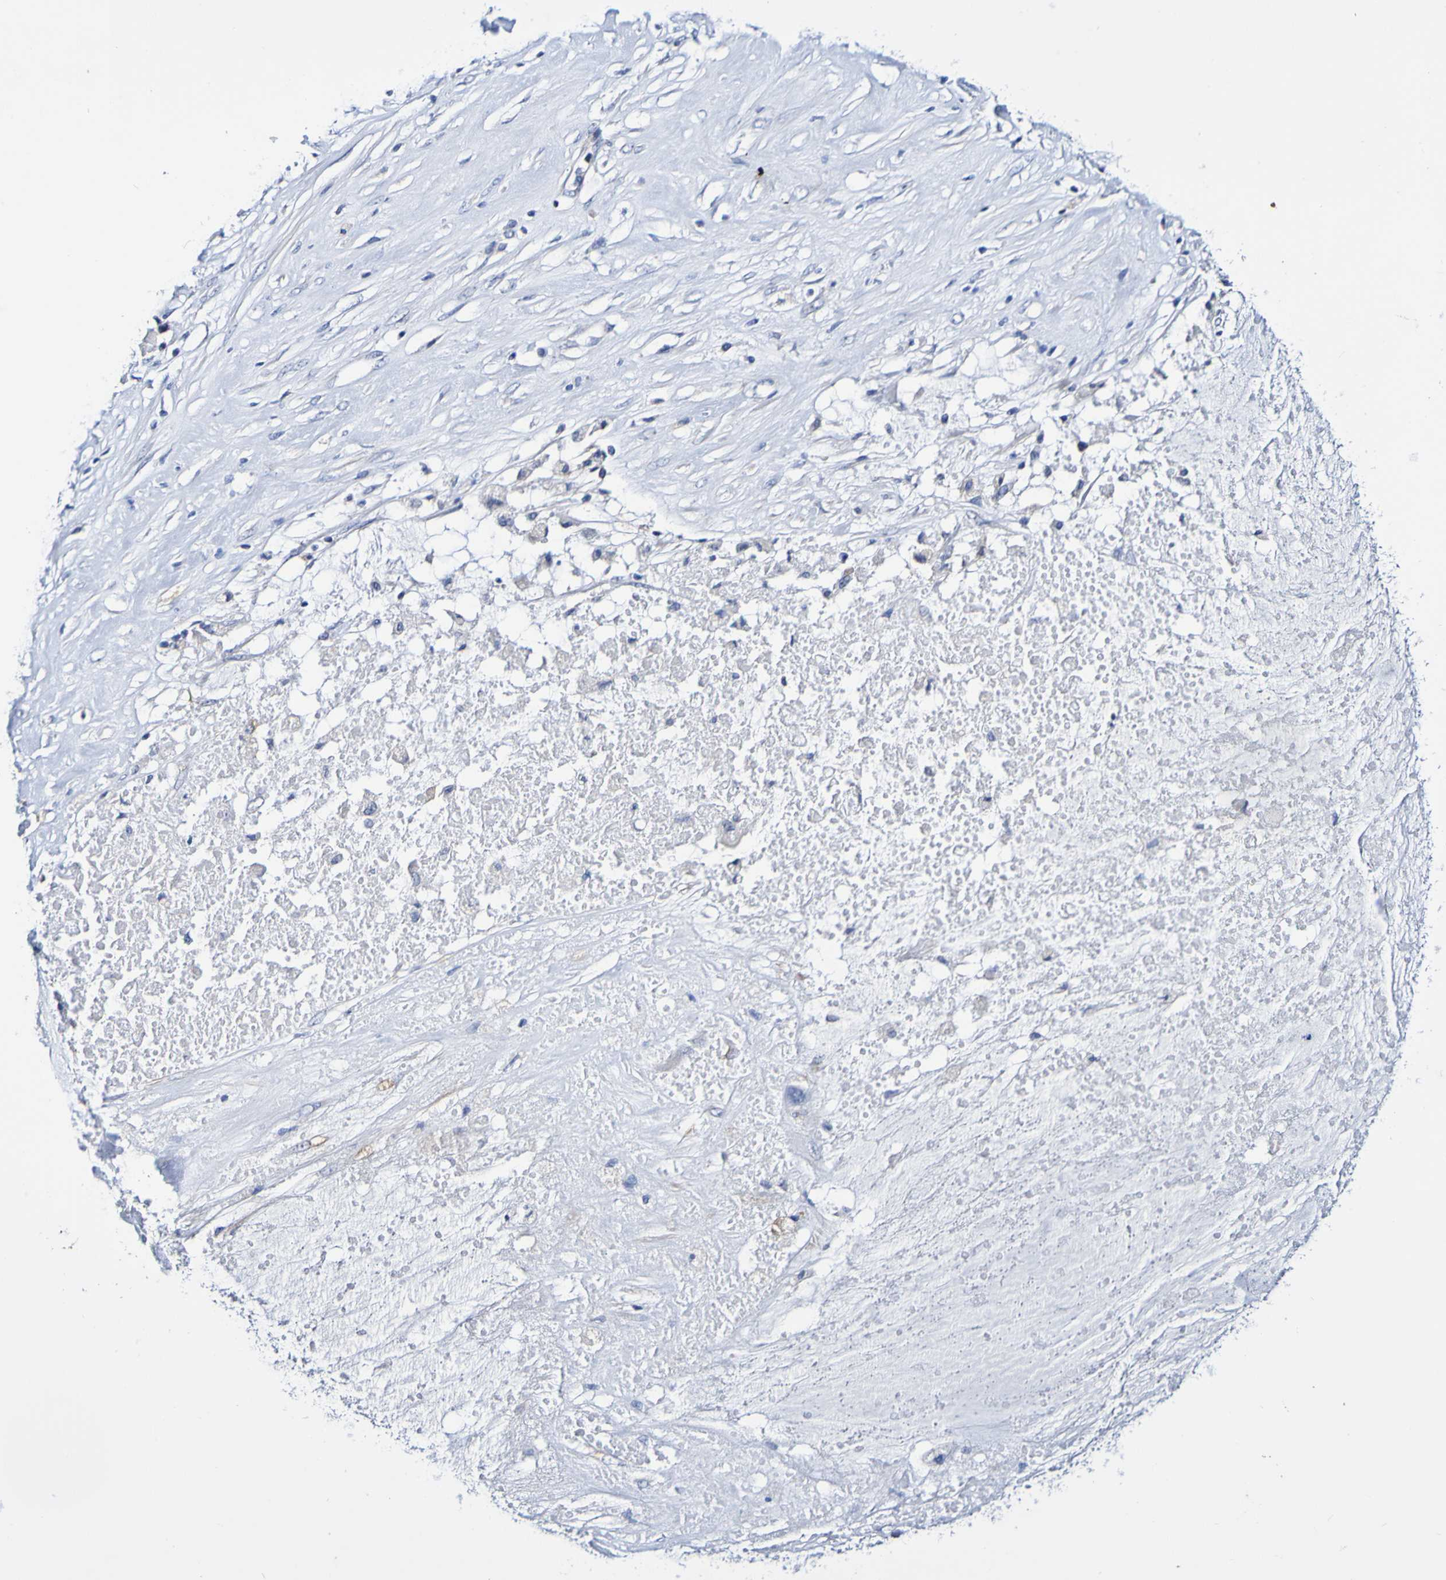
{"staining": {"intensity": "negative", "quantity": "none", "location": "none"}, "tissue": "ovarian cancer", "cell_type": "Tumor cells", "image_type": "cancer", "snomed": [{"axis": "morphology", "description": "Cystadenocarcinoma, mucinous, NOS"}, {"axis": "topography", "description": "Ovary"}], "caption": "An IHC micrograph of ovarian mucinous cystadenocarcinoma is shown. There is no staining in tumor cells of ovarian mucinous cystadenocarcinoma.", "gene": "ACVR1C", "patient": {"sex": "female", "age": 80}}